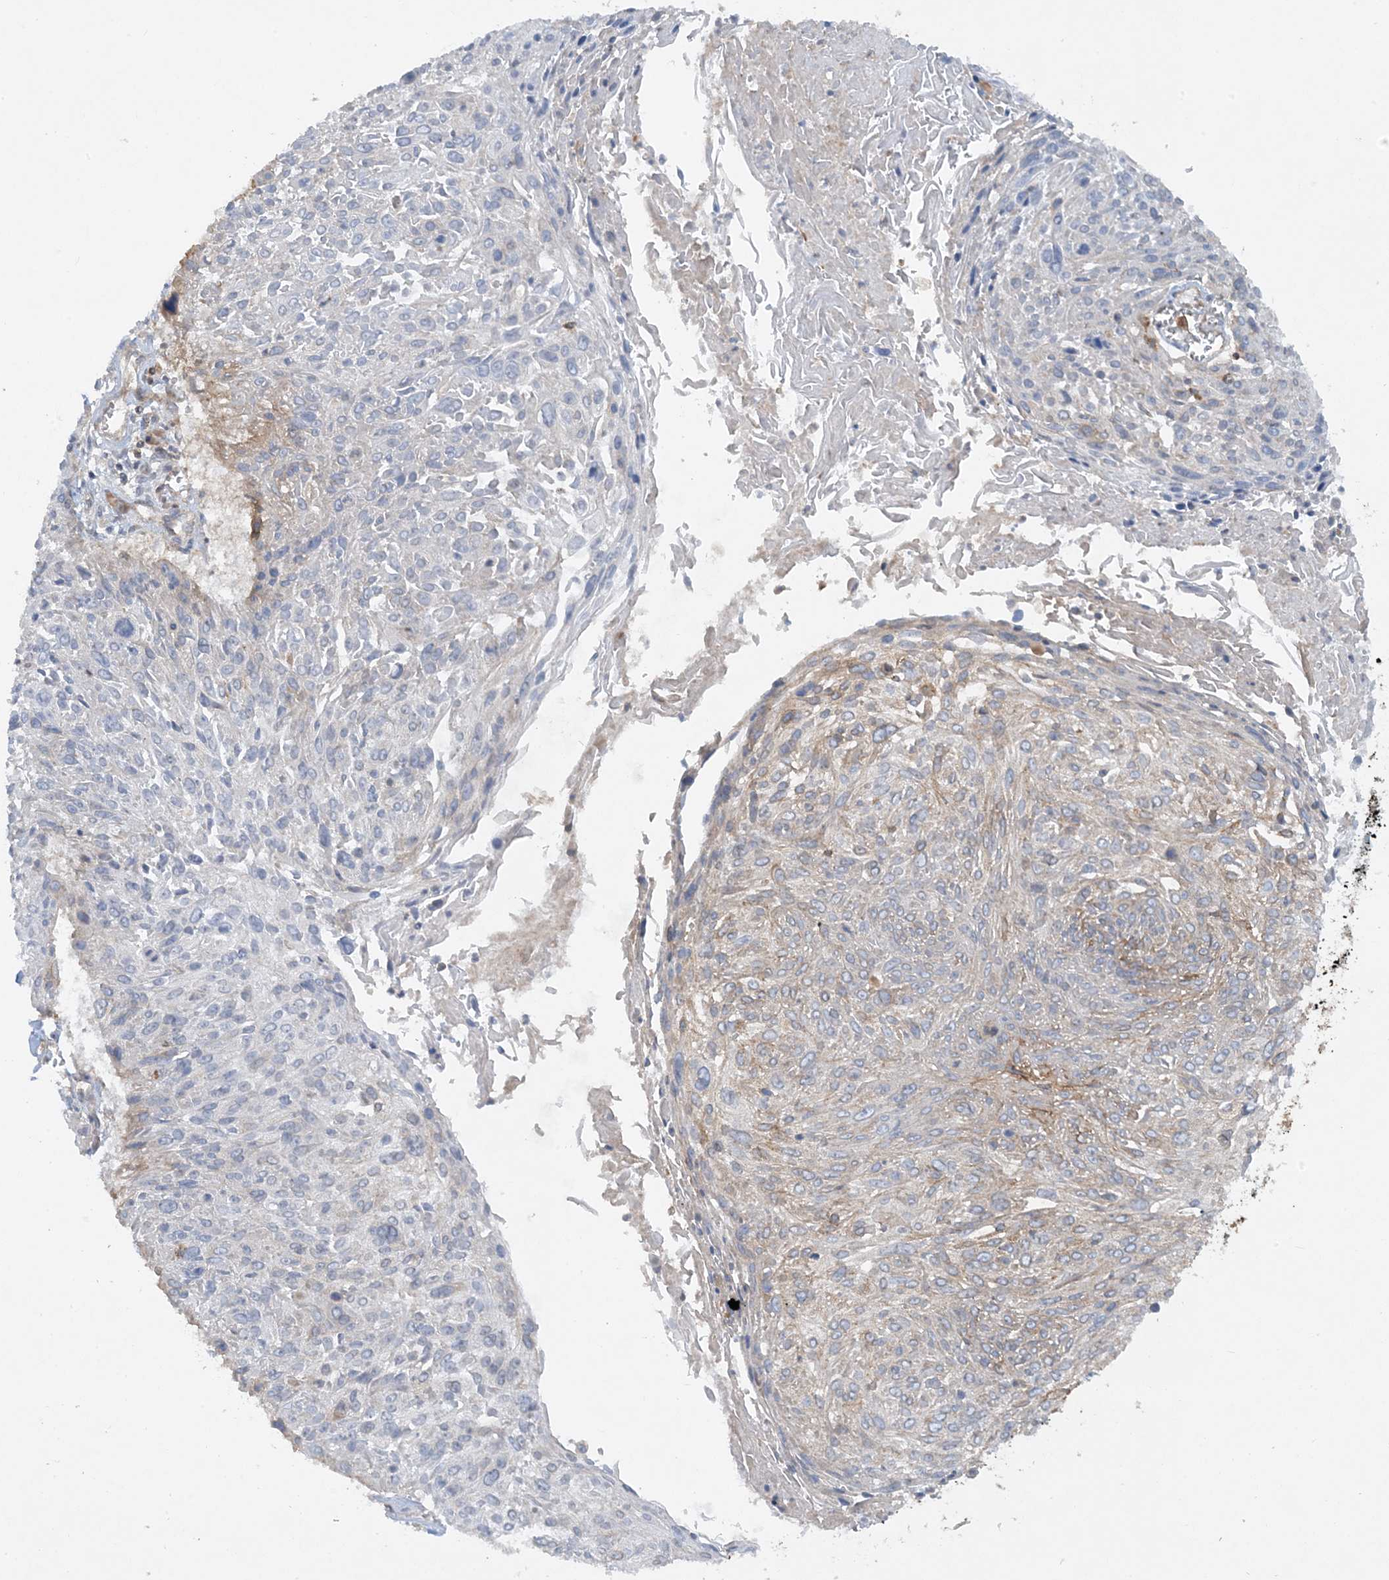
{"staining": {"intensity": "weak", "quantity": "<25%", "location": "cytoplasmic/membranous"}, "tissue": "cervical cancer", "cell_type": "Tumor cells", "image_type": "cancer", "snomed": [{"axis": "morphology", "description": "Squamous cell carcinoma, NOS"}, {"axis": "topography", "description": "Cervix"}], "caption": "Immunohistochemistry (IHC) of cervical cancer (squamous cell carcinoma) displays no staining in tumor cells.", "gene": "HLA-E", "patient": {"sex": "female", "age": 51}}